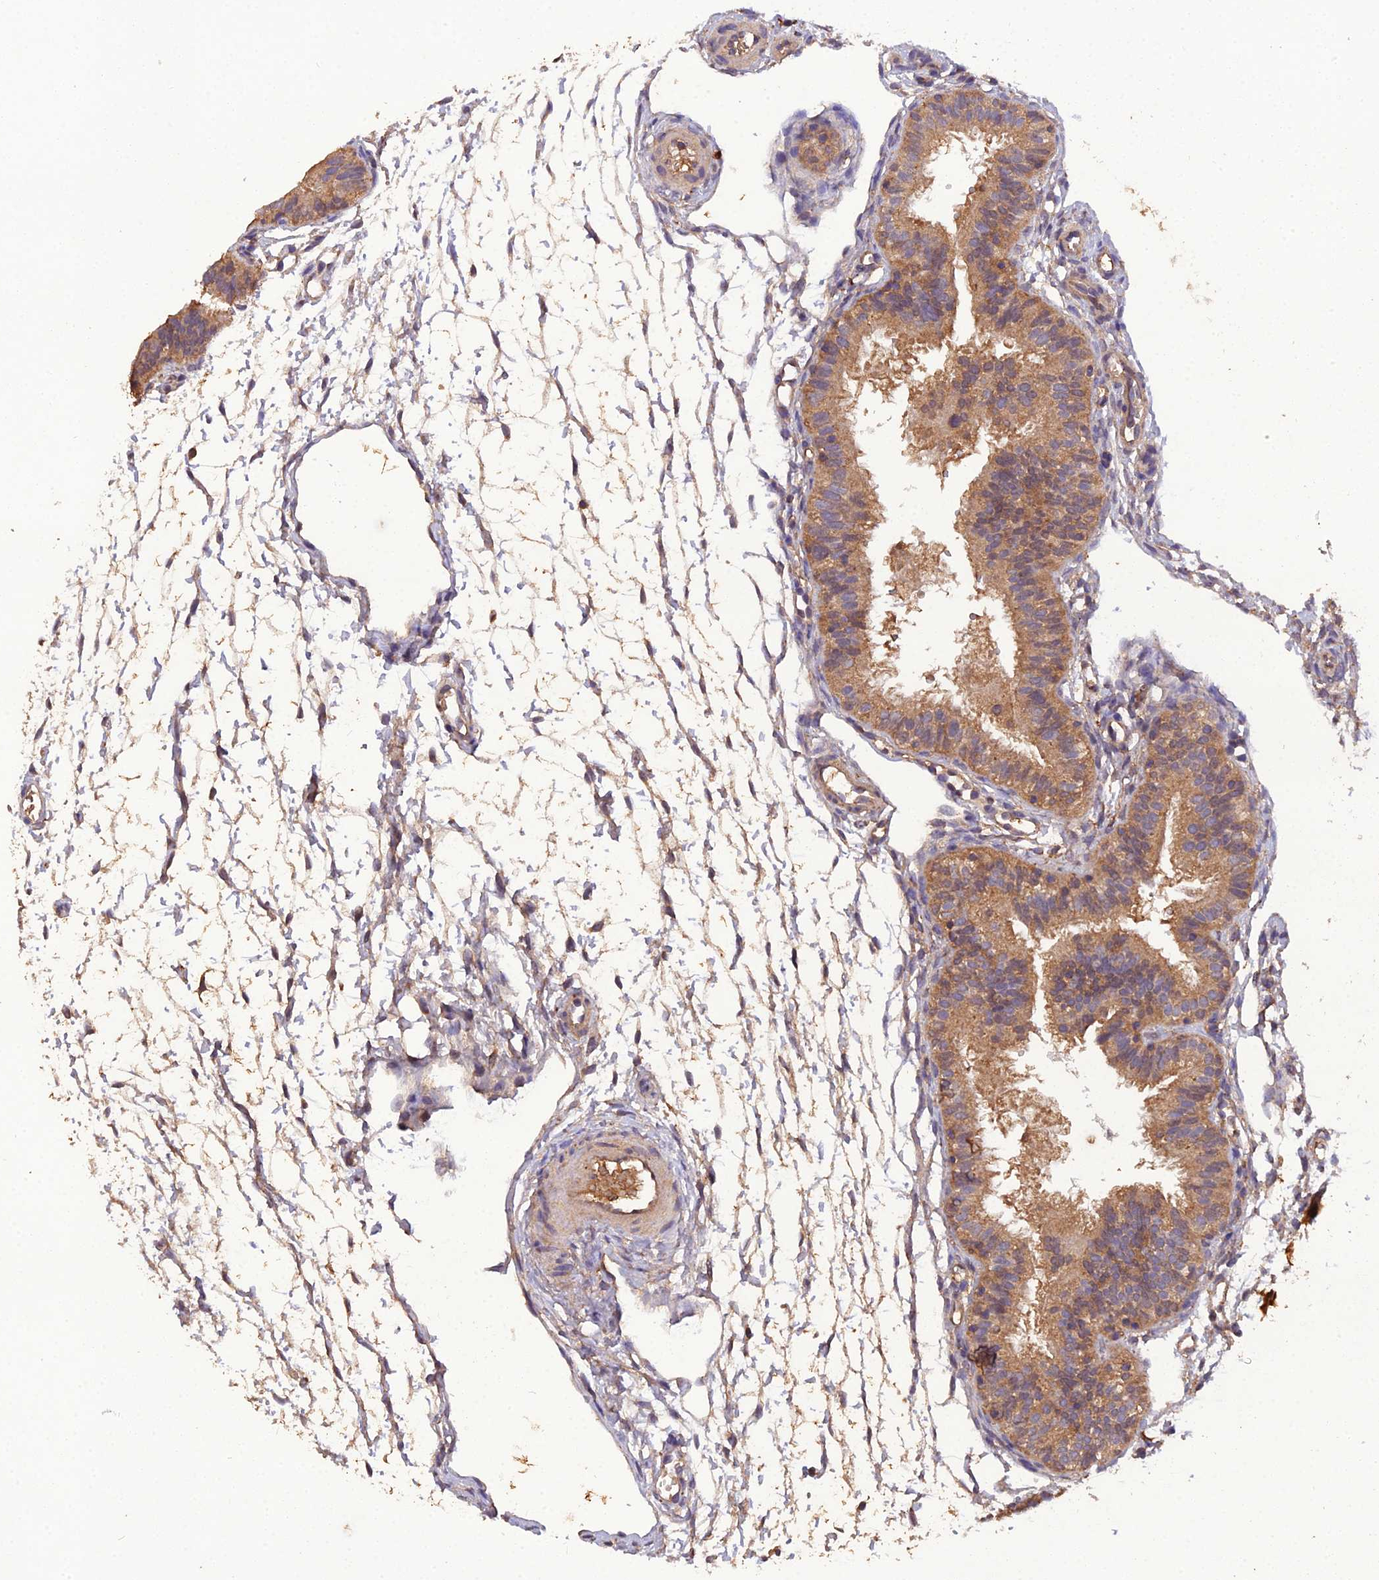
{"staining": {"intensity": "moderate", "quantity": ">75%", "location": "cytoplasmic/membranous"}, "tissue": "fallopian tube", "cell_type": "Glandular cells", "image_type": "normal", "snomed": [{"axis": "morphology", "description": "Normal tissue, NOS"}, {"axis": "topography", "description": "Fallopian tube"}], "caption": "The photomicrograph exhibits staining of benign fallopian tube, revealing moderate cytoplasmic/membranous protein positivity (brown color) within glandular cells.", "gene": "TMEM258", "patient": {"sex": "female", "age": 35}}